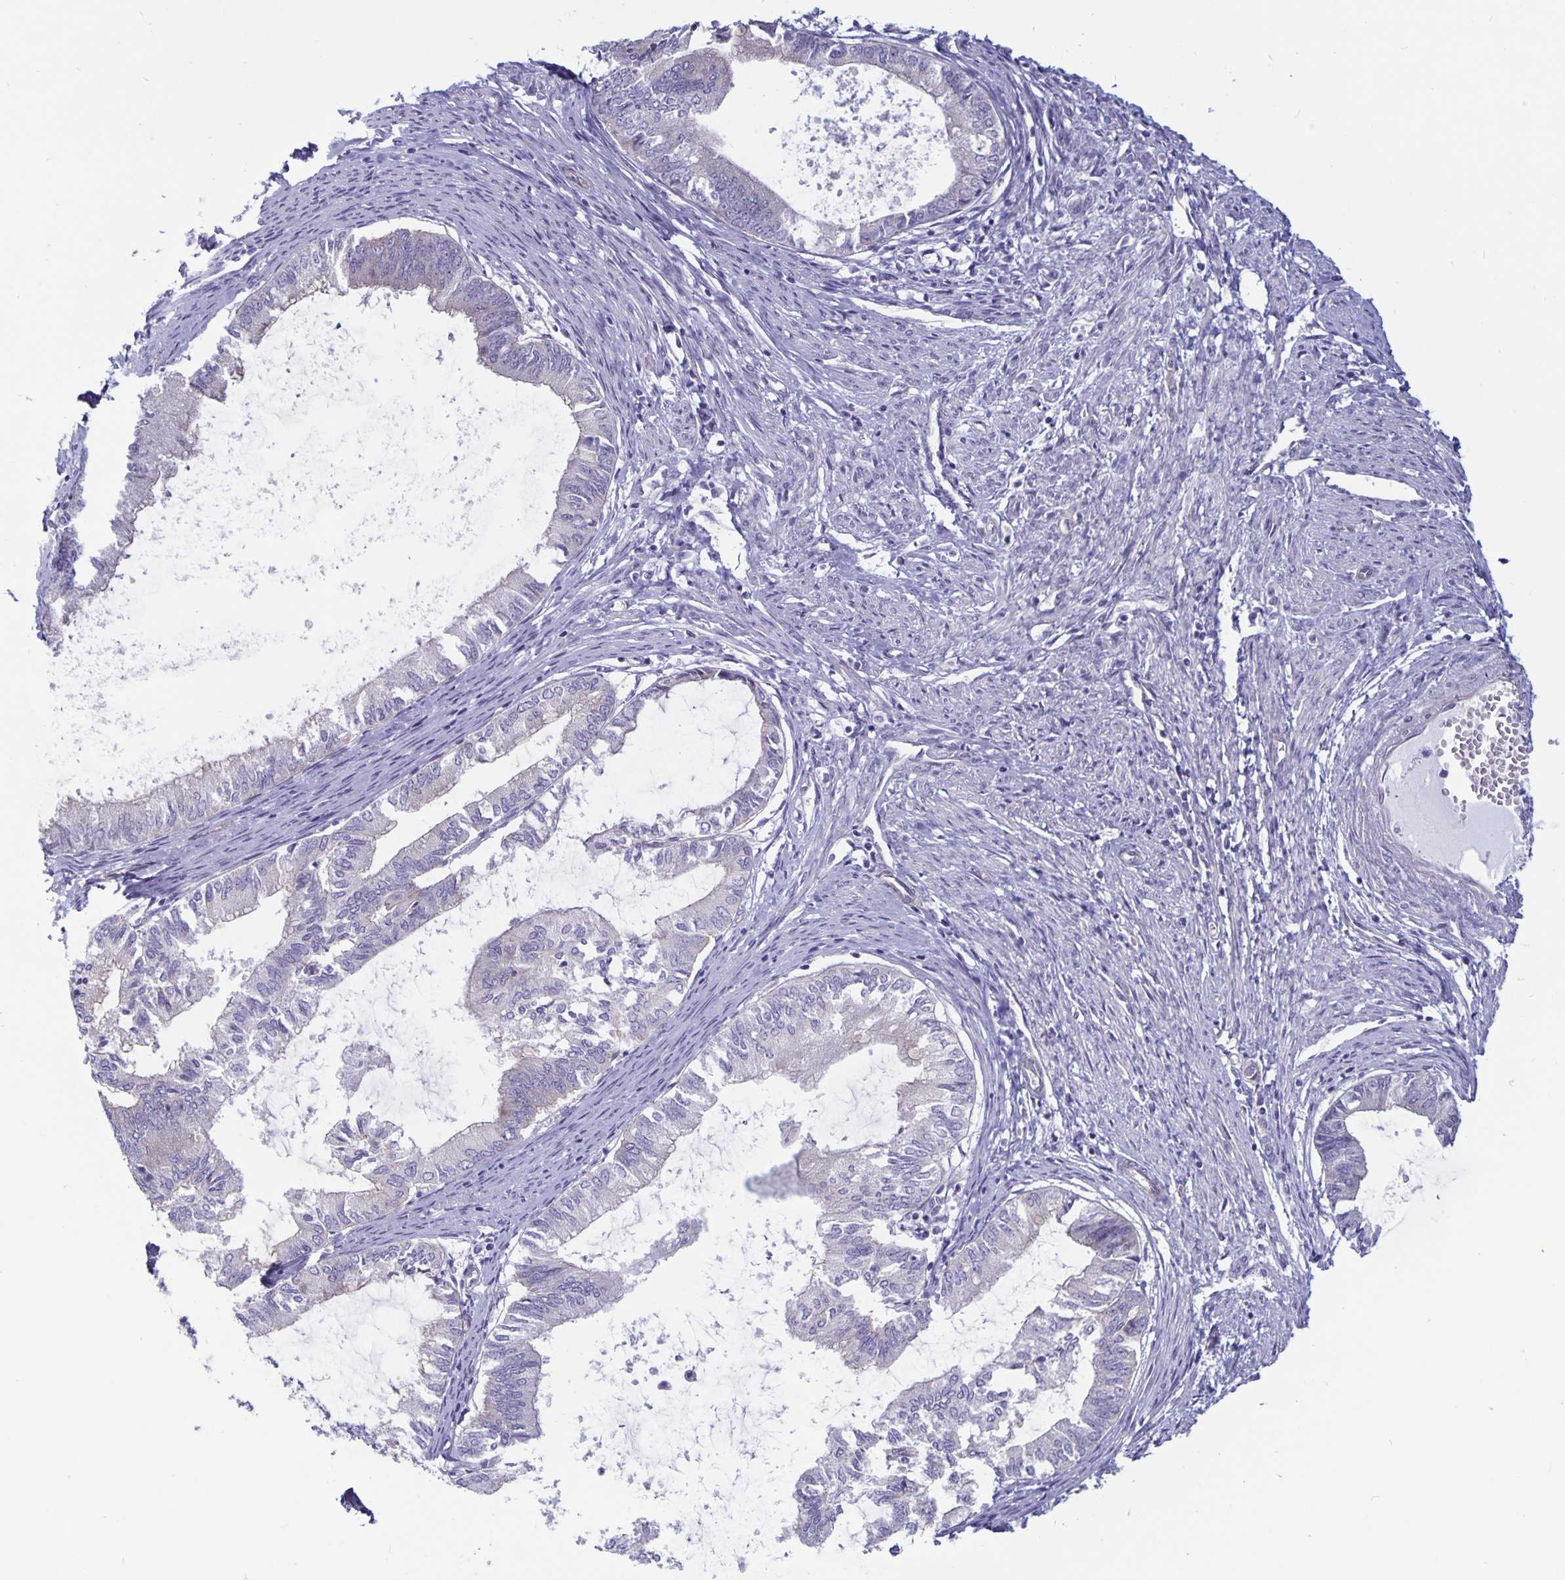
{"staining": {"intensity": "negative", "quantity": "none", "location": "none"}, "tissue": "endometrial cancer", "cell_type": "Tumor cells", "image_type": "cancer", "snomed": [{"axis": "morphology", "description": "Adenocarcinoma, NOS"}, {"axis": "topography", "description": "Endometrium"}], "caption": "High power microscopy histopathology image of an immunohistochemistry micrograph of adenocarcinoma (endometrial), revealing no significant expression in tumor cells.", "gene": "PLCB3", "patient": {"sex": "female", "age": 86}}